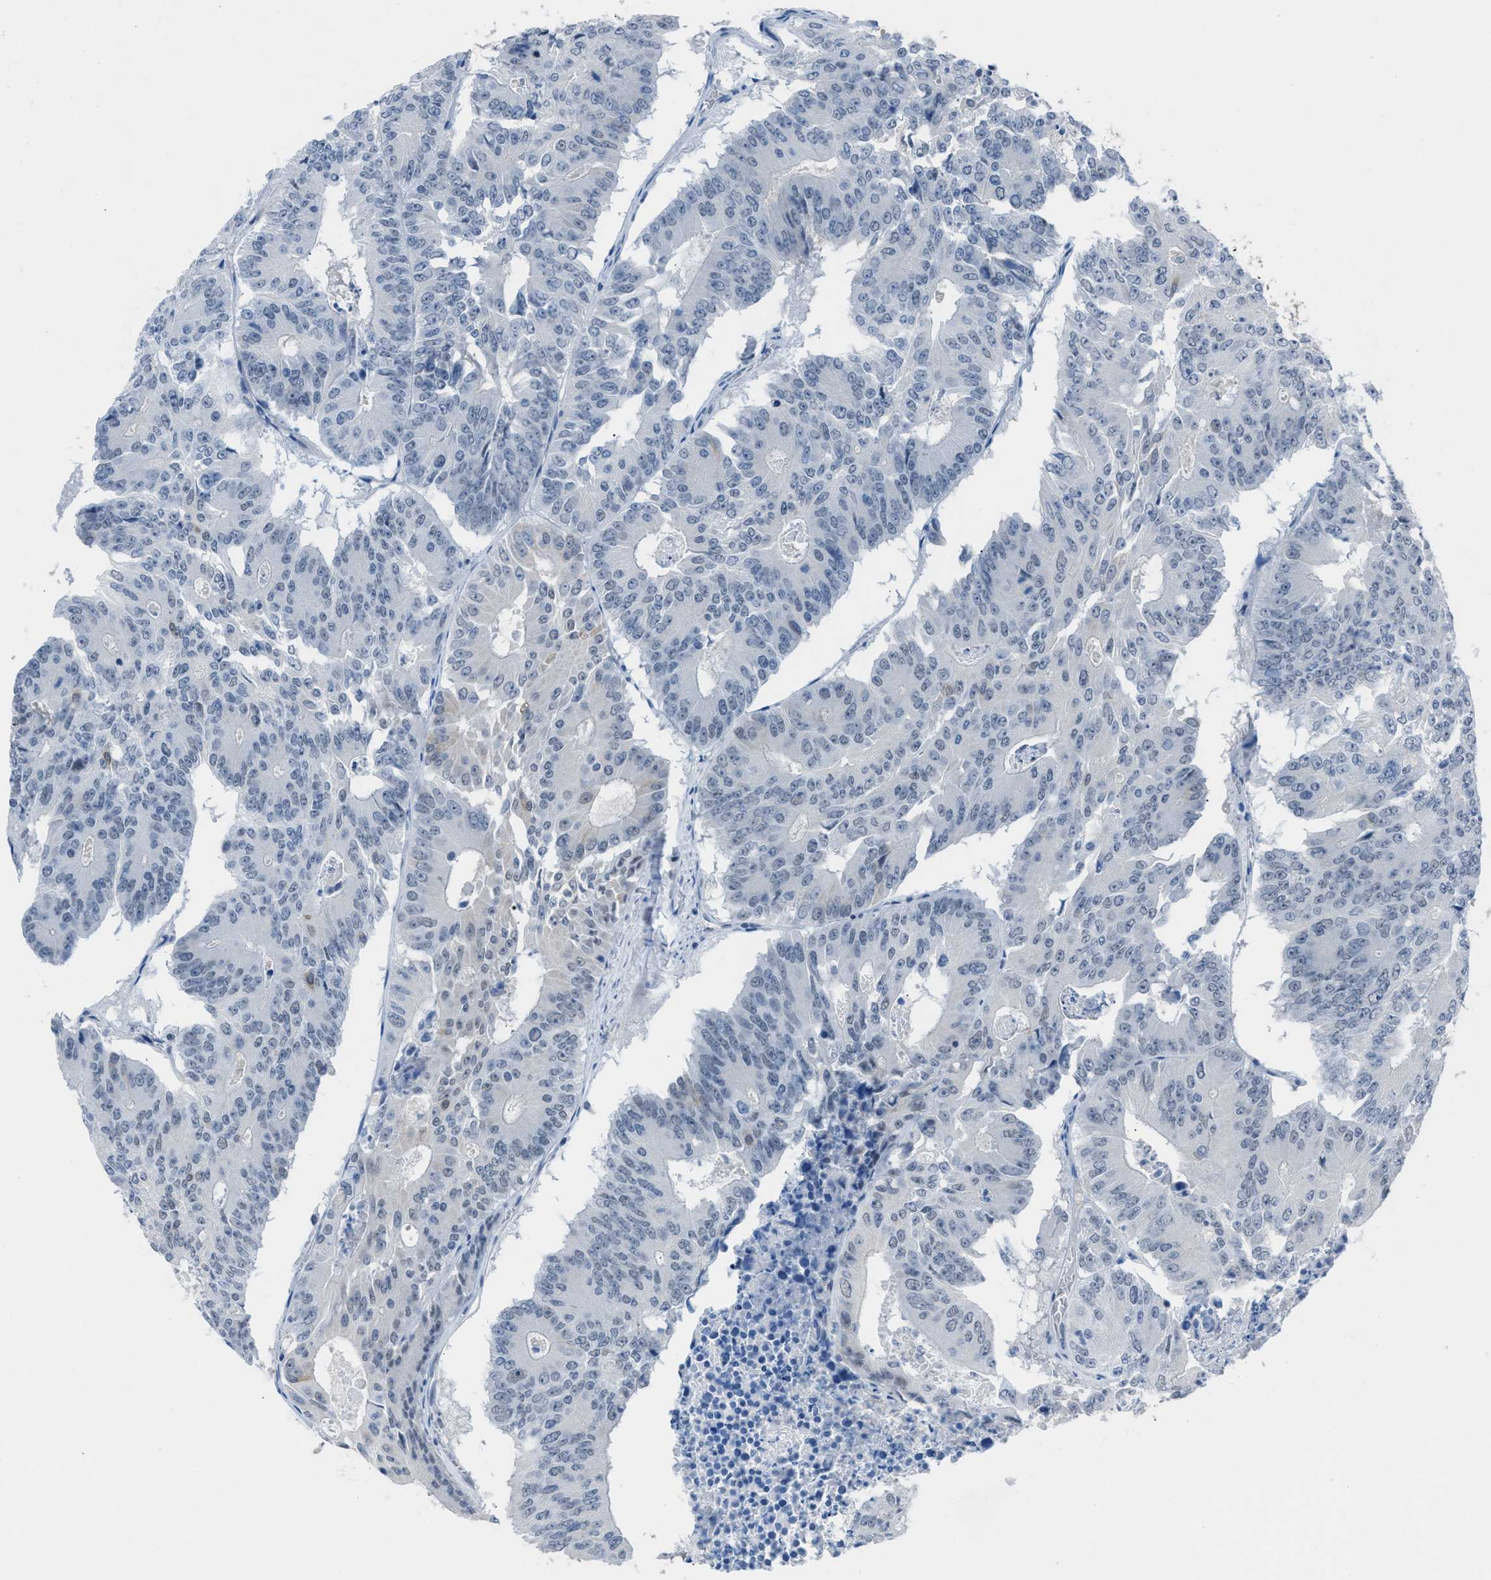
{"staining": {"intensity": "negative", "quantity": "none", "location": "none"}, "tissue": "colorectal cancer", "cell_type": "Tumor cells", "image_type": "cancer", "snomed": [{"axis": "morphology", "description": "Adenocarcinoma, NOS"}, {"axis": "topography", "description": "Colon"}], "caption": "This micrograph is of adenocarcinoma (colorectal) stained with immunohistochemistry to label a protein in brown with the nuclei are counter-stained blue. There is no expression in tumor cells.", "gene": "ANAPC11", "patient": {"sex": "male", "age": 87}}